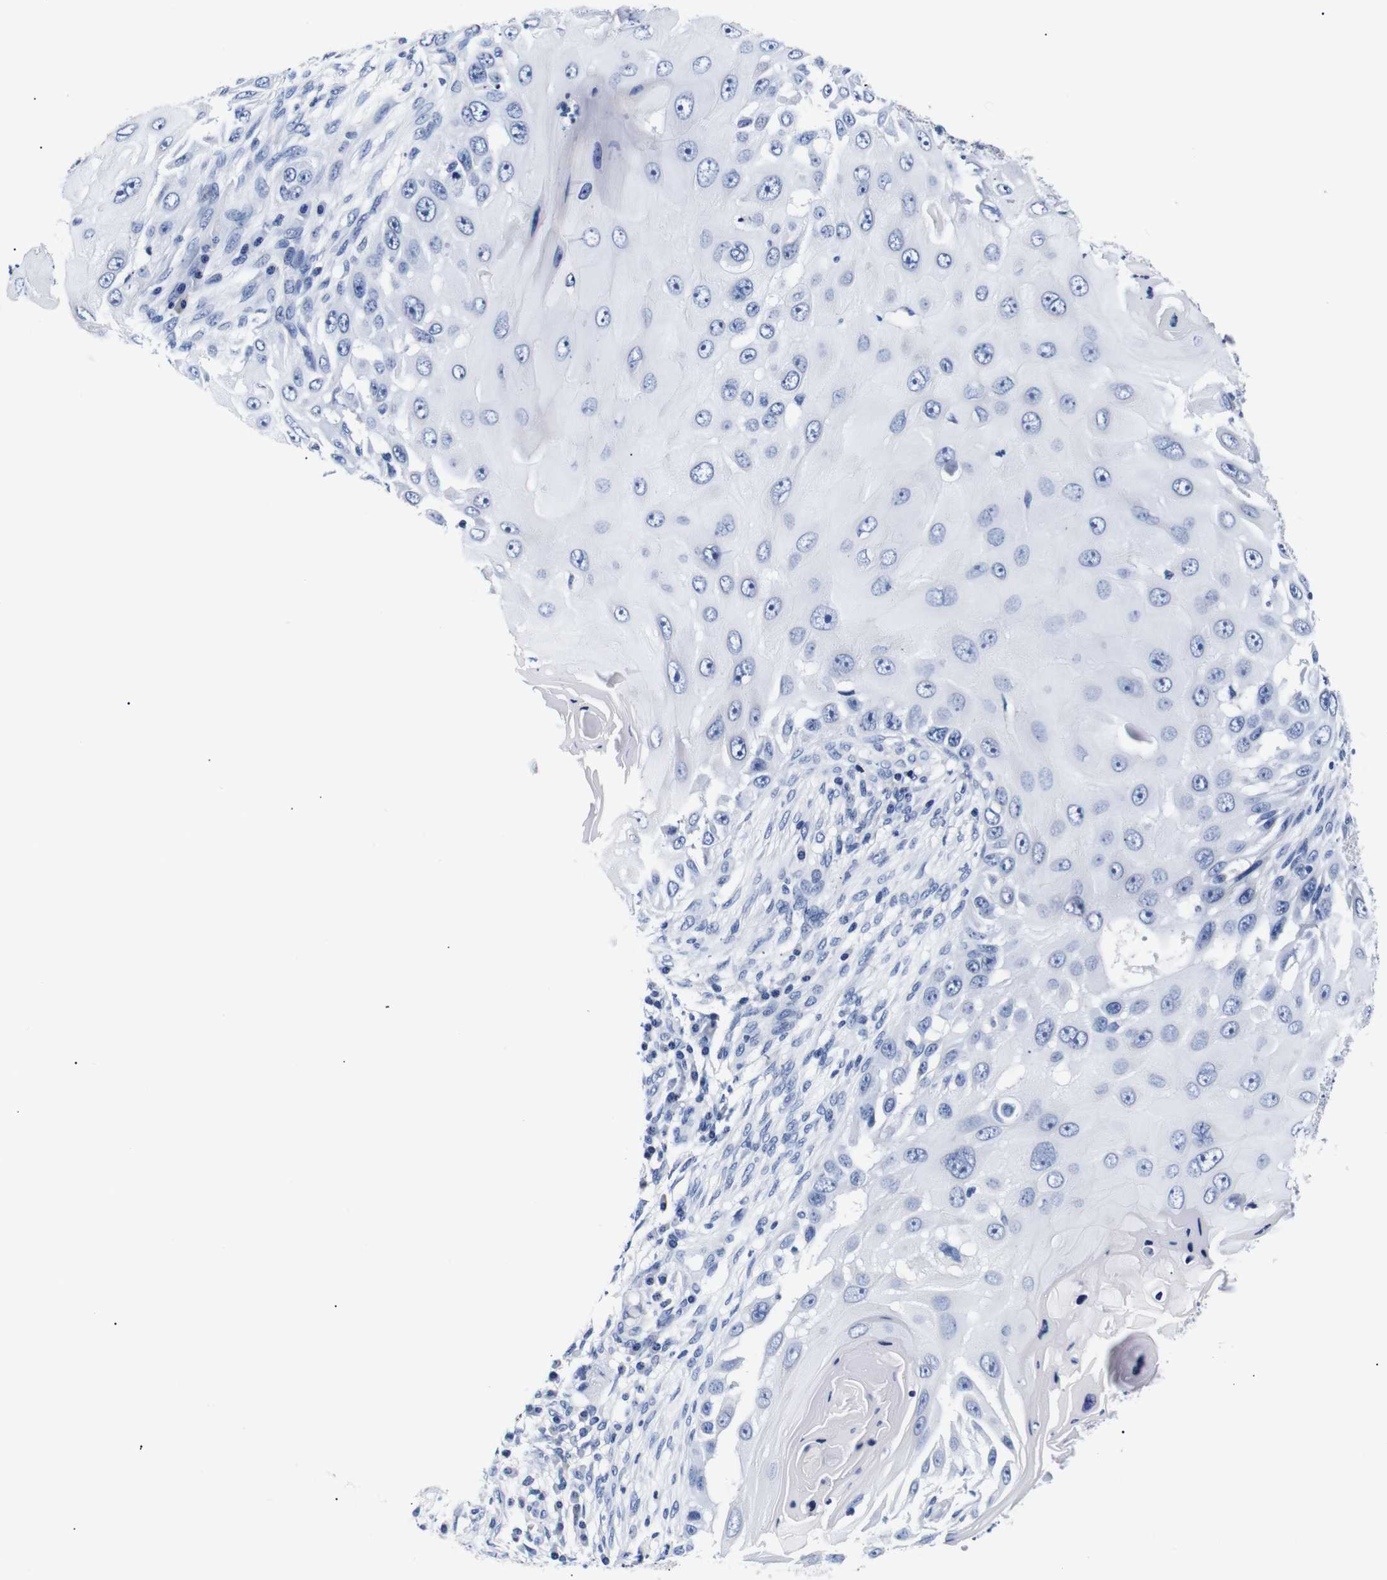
{"staining": {"intensity": "negative", "quantity": "none", "location": "none"}, "tissue": "skin cancer", "cell_type": "Tumor cells", "image_type": "cancer", "snomed": [{"axis": "morphology", "description": "Squamous cell carcinoma, NOS"}, {"axis": "topography", "description": "Skin"}], "caption": "Tumor cells are negative for protein expression in human skin squamous cell carcinoma.", "gene": "GAP43", "patient": {"sex": "female", "age": 44}}